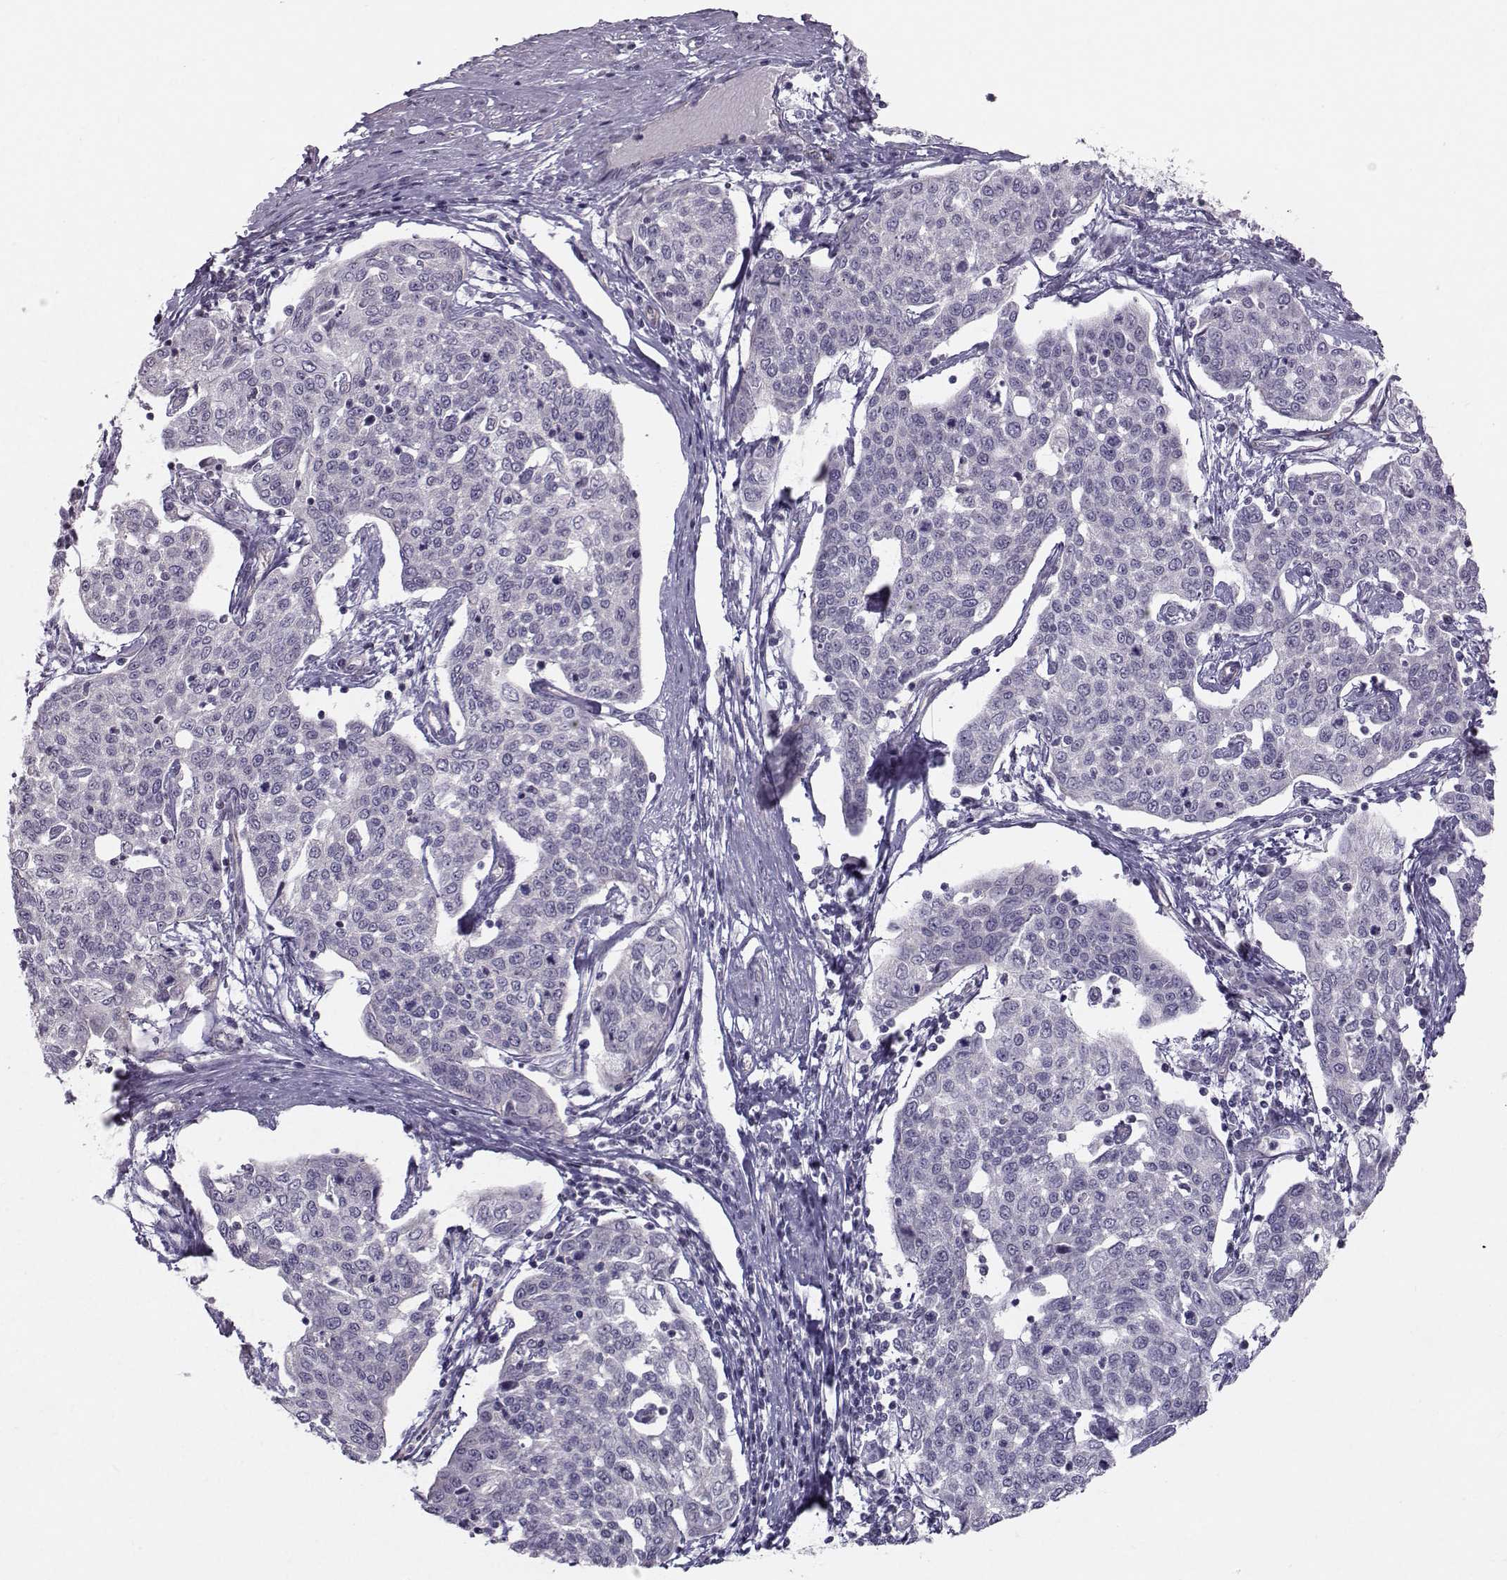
{"staining": {"intensity": "negative", "quantity": "none", "location": "none"}, "tissue": "cervical cancer", "cell_type": "Tumor cells", "image_type": "cancer", "snomed": [{"axis": "morphology", "description": "Squamous cell carcinoma, NOS"}, {"axis": "topography", "description": "Cervix"}], "caption": "Immunohistochemistry of human cervical cancer (squamous cell carcinoma) displays no staining in tumor cells.", "gene": "MAST1", "patient": {"sex": "female", "age": 34}}